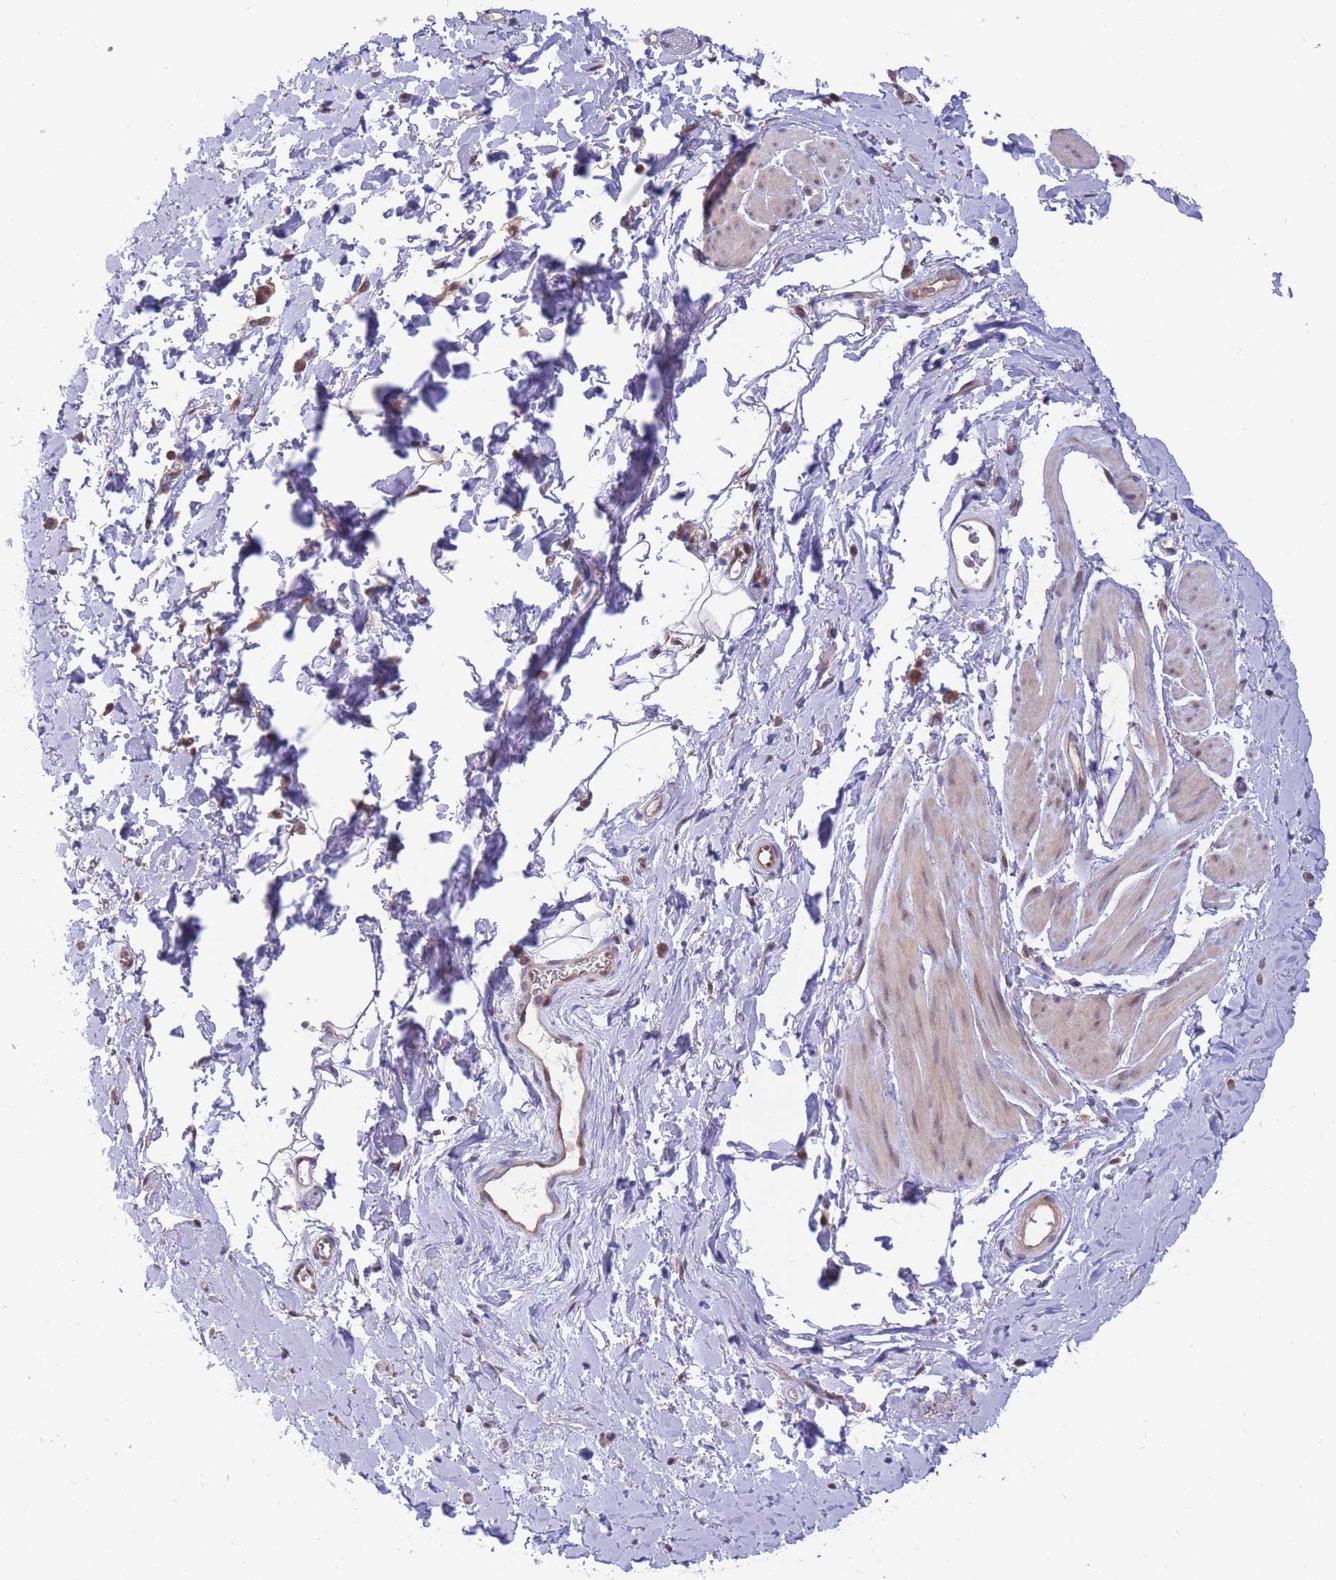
{"staining": {"intensity": "moderate", "quantity": "25%-75%", "location": "nuclear"}, "tissue": "smooth muscle", "cell_type": "Smooth muscle cells", "image_type": "normal", "snomed": [{"axis": "morphology", "description": "Normal tissue, NOS"}, {"axis": "topography", "description": "Smooth muscle"}, {"axis": "topography", "description": "Peripheral nerve tissue"}], "caption": "Immunohistochemical staining of benign human smooth muscle displays moderate nuclear protein positivity in approximately 25%-75% of smooth muscle cells.", "gene": "NSFL1C", "patient": {"sex": "male", "age": 69}}